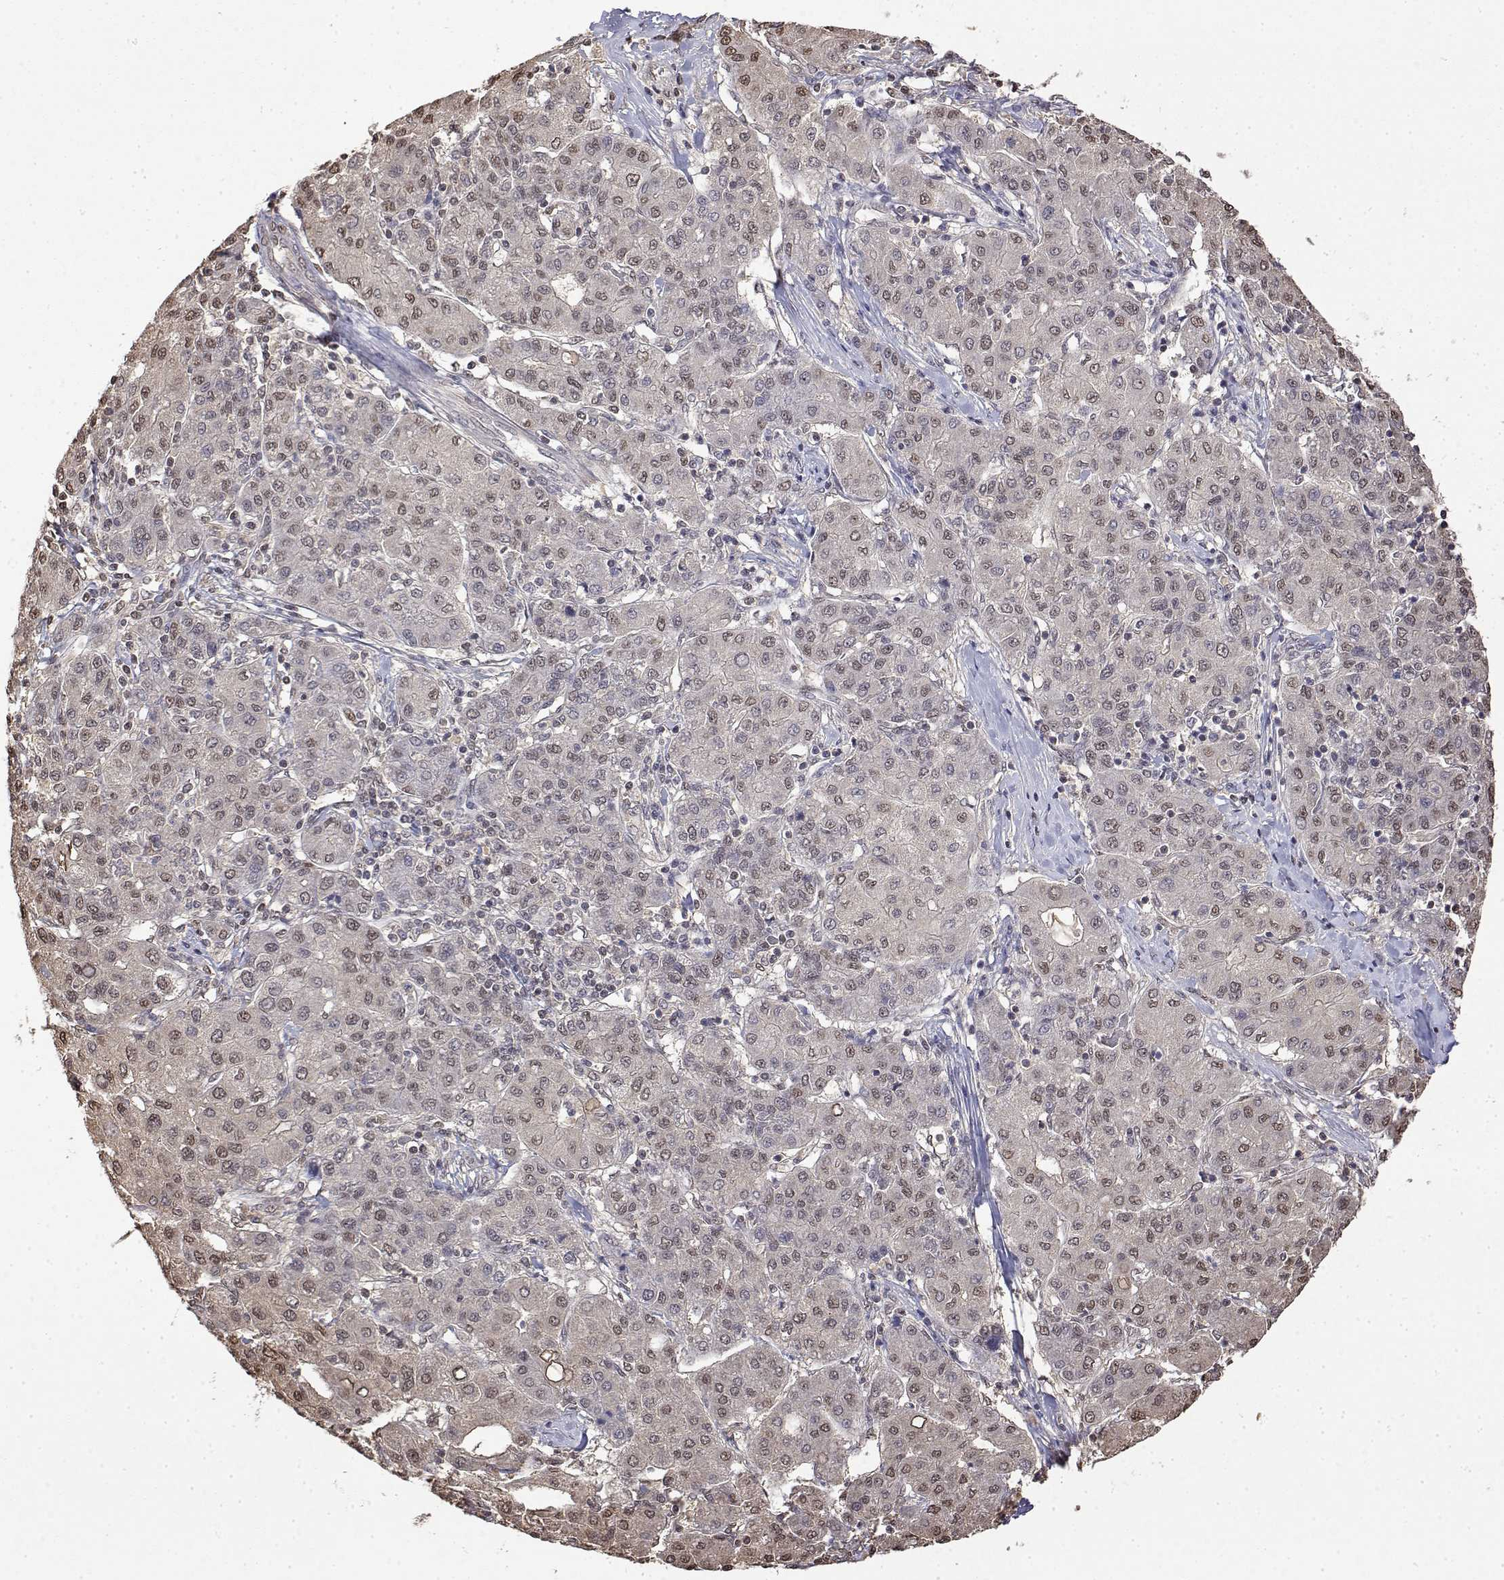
{"staining": {"intensity": "weak", "quantity": ">75%", "location": "nuclear"}, "tissue": "liver cancer", "cell_type": "Tumor cells", "image_type": "cancer", "snomed": [{"axis": "morphology", "description": "Carcinoma, Hepatocellular, NOS"}, {"axis": "topography", "description": "Liver"}], "caption": "IHC histopathology image of neoplastic tissue: hepatocellular carcinoma (liver) stained using IHC shows low levels of weak protein expression localized specifically in the nuclear of tumor cells, appearing as a nuclear brown color.", "gene": "TPI1", "patient": {"sex": "male", "age": 65}}